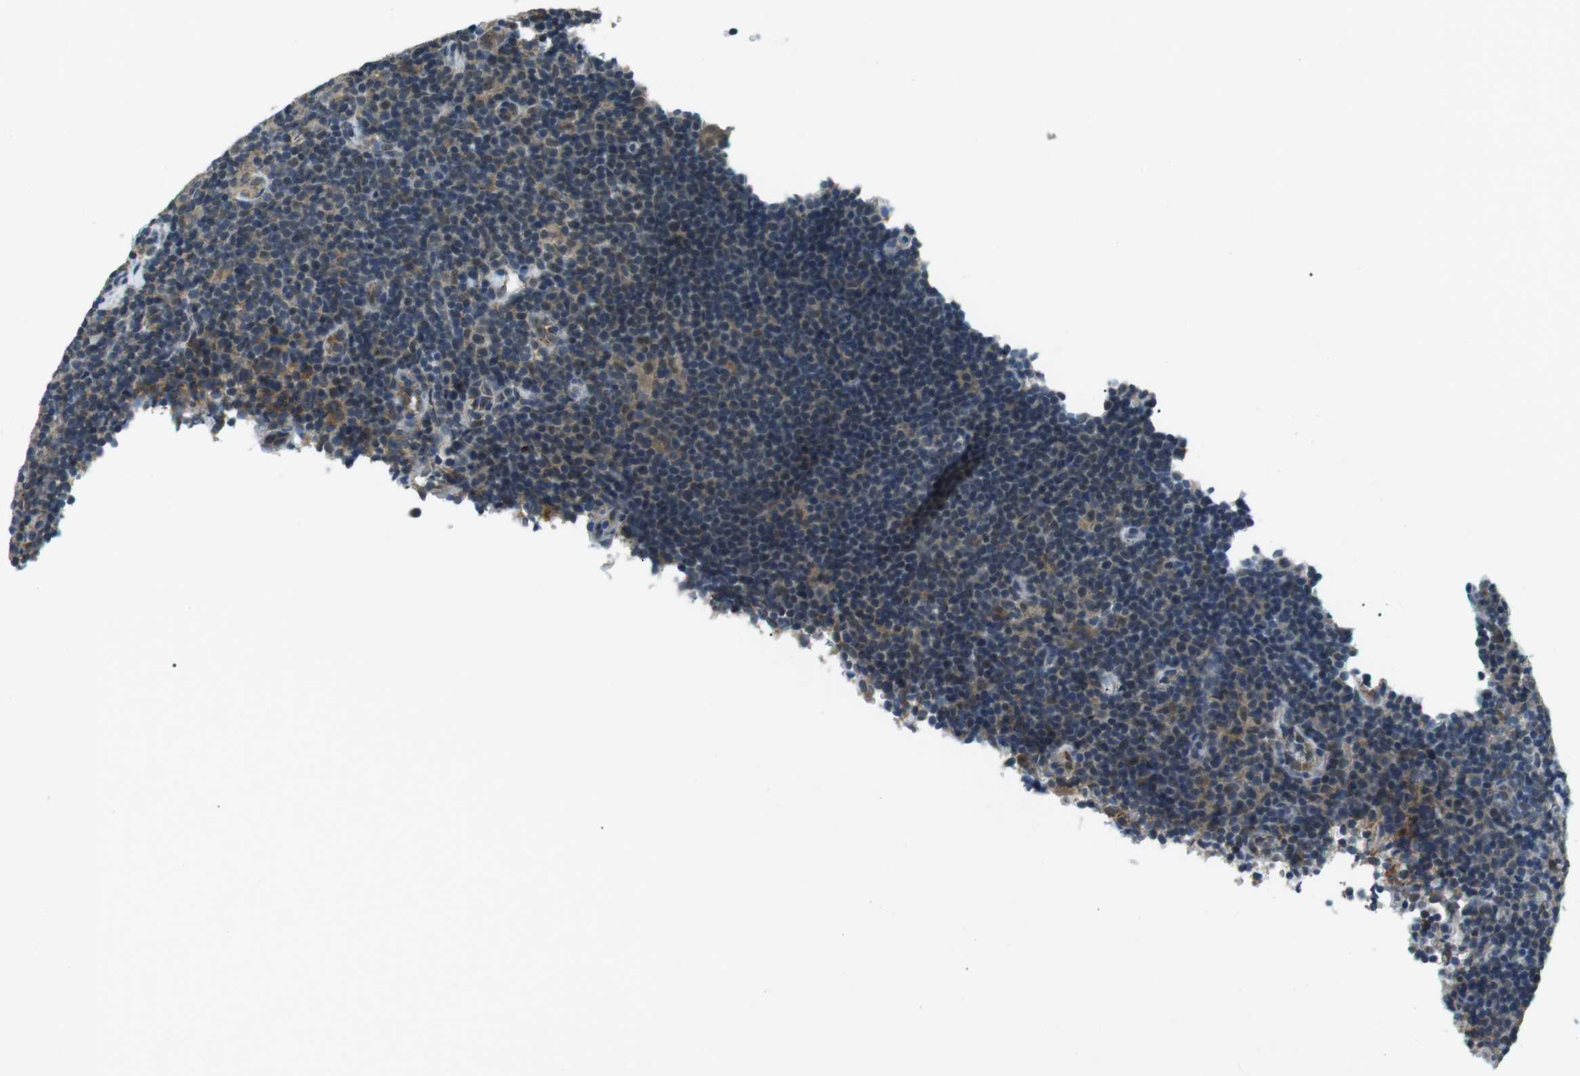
{"staining": {"intensity": "moderate", "quantity": ">75%", "location": "cytoplasmic/membranous"}, "tissue": "lymphoma", "cell_type": "Tumor cells", "image_type": "cancer", "snomed": [{"axis": "morphology", "description": "Hodgkin's disease, NOS"}, {"axis": "topography", "description": "Lymph node"}], "caption": "IHC (DAB (3,3'-diaminobenzidine)) staining of human Hodgkin's disease displays moderate cytoplasmic/membranous protein staining in approximately >75% of tumor cells.", "gene": "FAM3B", "patient": {"sex": "female", "age": 57}}